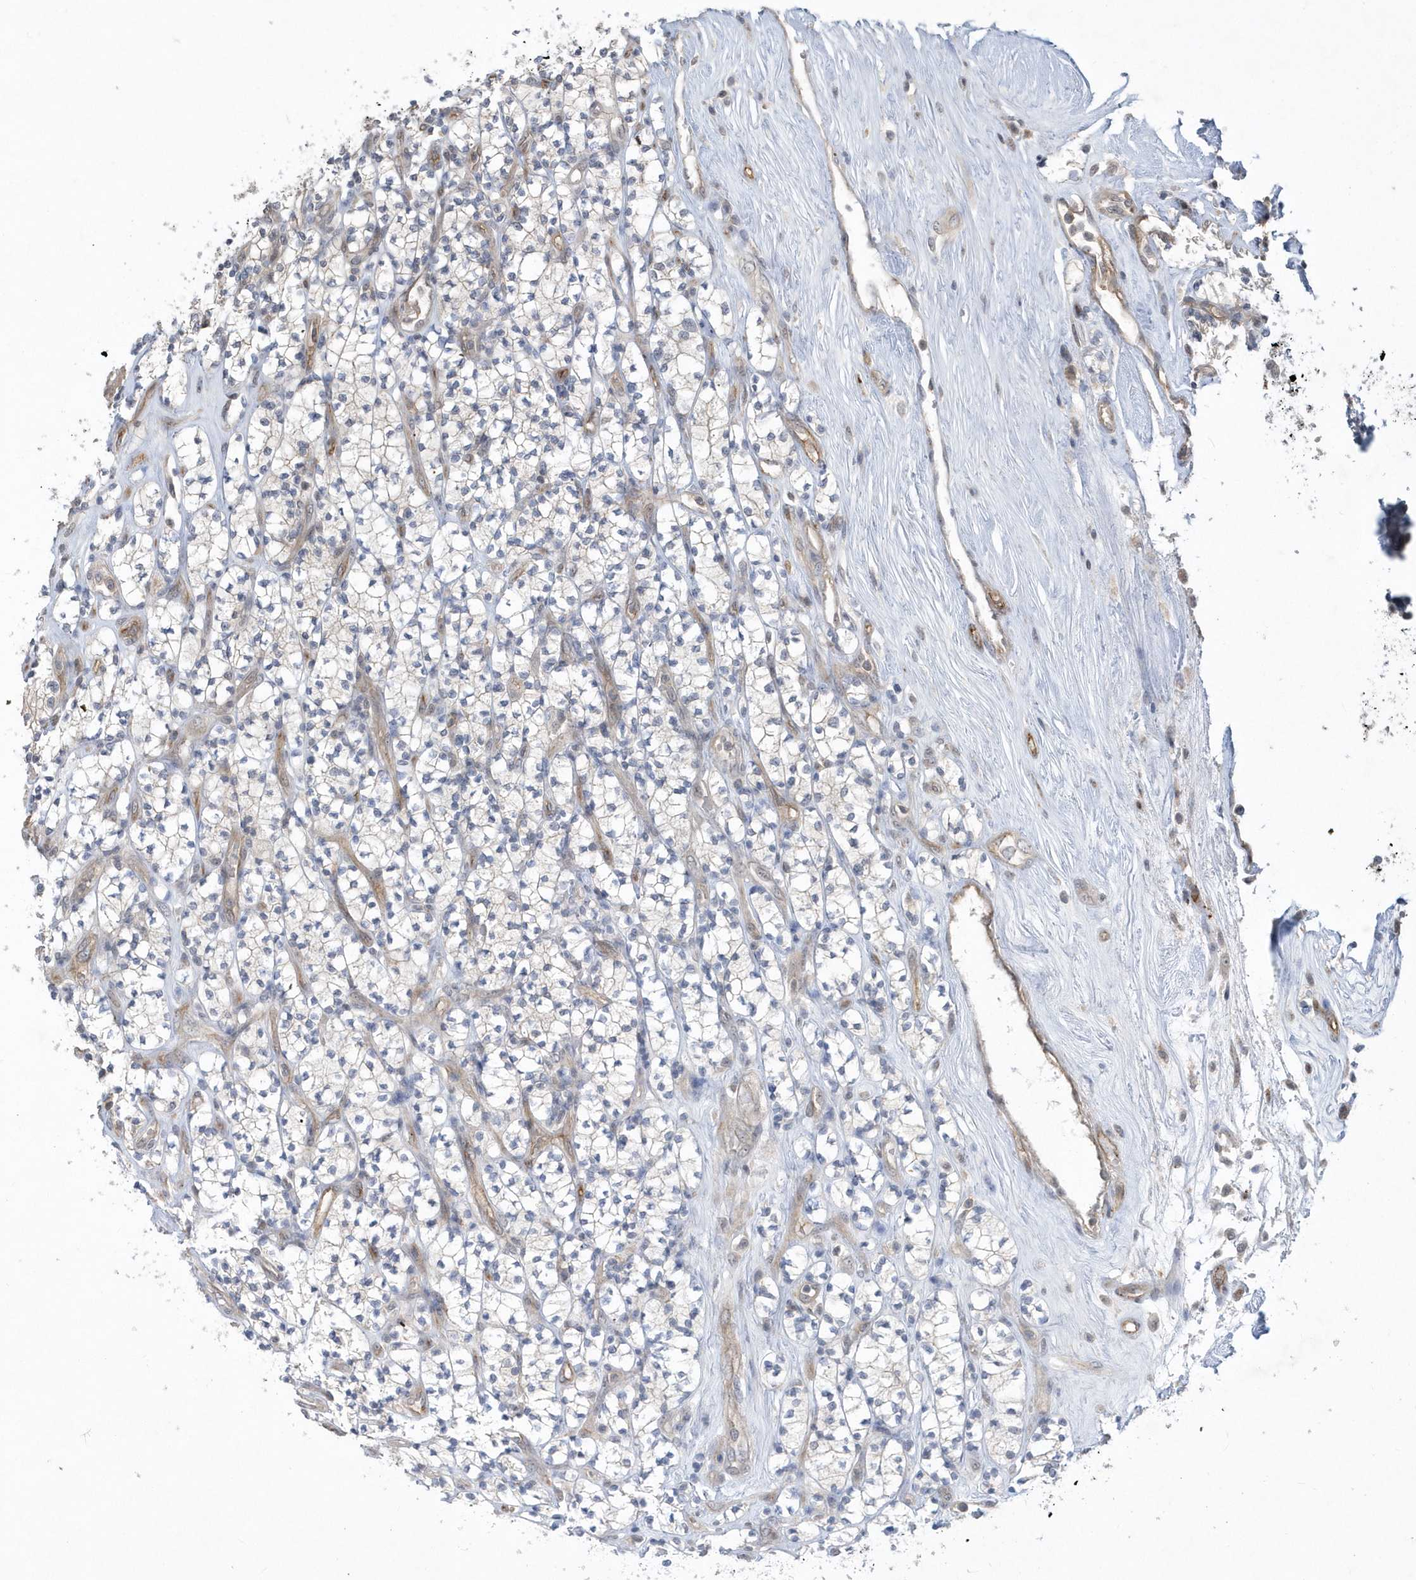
{"staining": {"intensity": "negative", "quantity": "none", "location": "none"}, "tissue": "renal cancer", "cell_type": "Tumor cells", "image_type": "cancer", "snomed": [{"axis": "morphology", "description": "Adenocarcinoma, NOS"}, {"axis": "topography", "description": "Kidney"}], "caption": "Immunohistochemistry (IHC) of human adenocarcinoma (renal) displays no expression in tumor cells.", "gene": "CRIP3", "patient": {"sex": "male", "age": 77}}